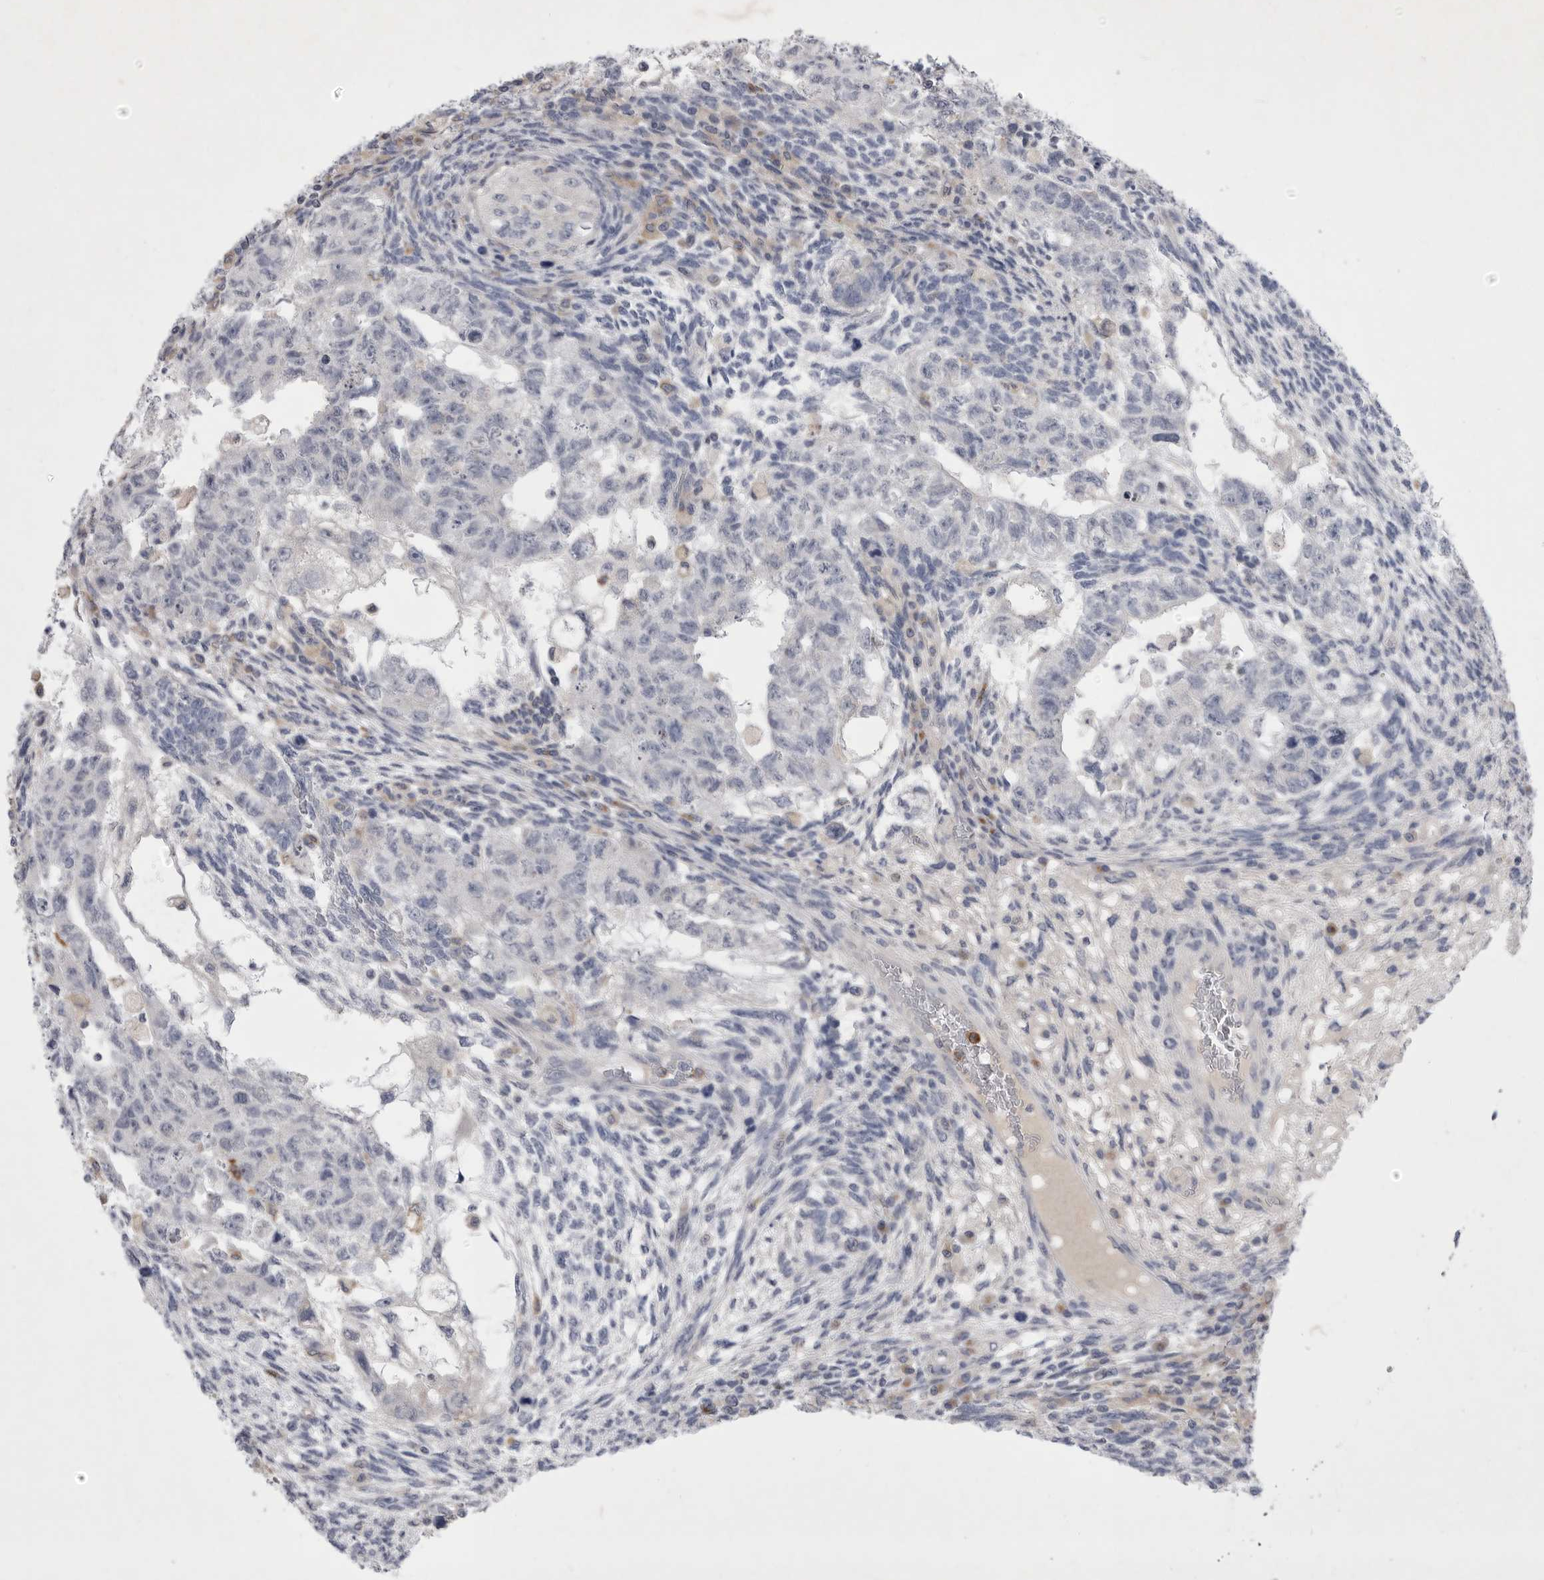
{"staining": {"intensity": "negative", "quantity": "none", "location": "none"}, "tissue": "testis cancer", "cell_type": "Tumor cells", "image_type": "cancer", "snomed": [{"axis": "morphology", "description": "Normal tissue, NOS"}, {"axis": "morphology", "description": "Carcinoma, Embryonal, NOS"}, {"axis": "topography", "description": "Testis"}], "caption": "IHC photomicrograph of testis cancer (embryonal carcinoma) stained for a protein (brown), which reveals no expression in tumor cells. (Stains: DAB (3,3'-diaminobenzidine) immunohistochemistry (IHC) with hematoxylin counter stain, Microscopy: brightfield microscopy at high magnification).", "gene": "SIGLEC10", "patient": {"sex": "male", "age": 36}}